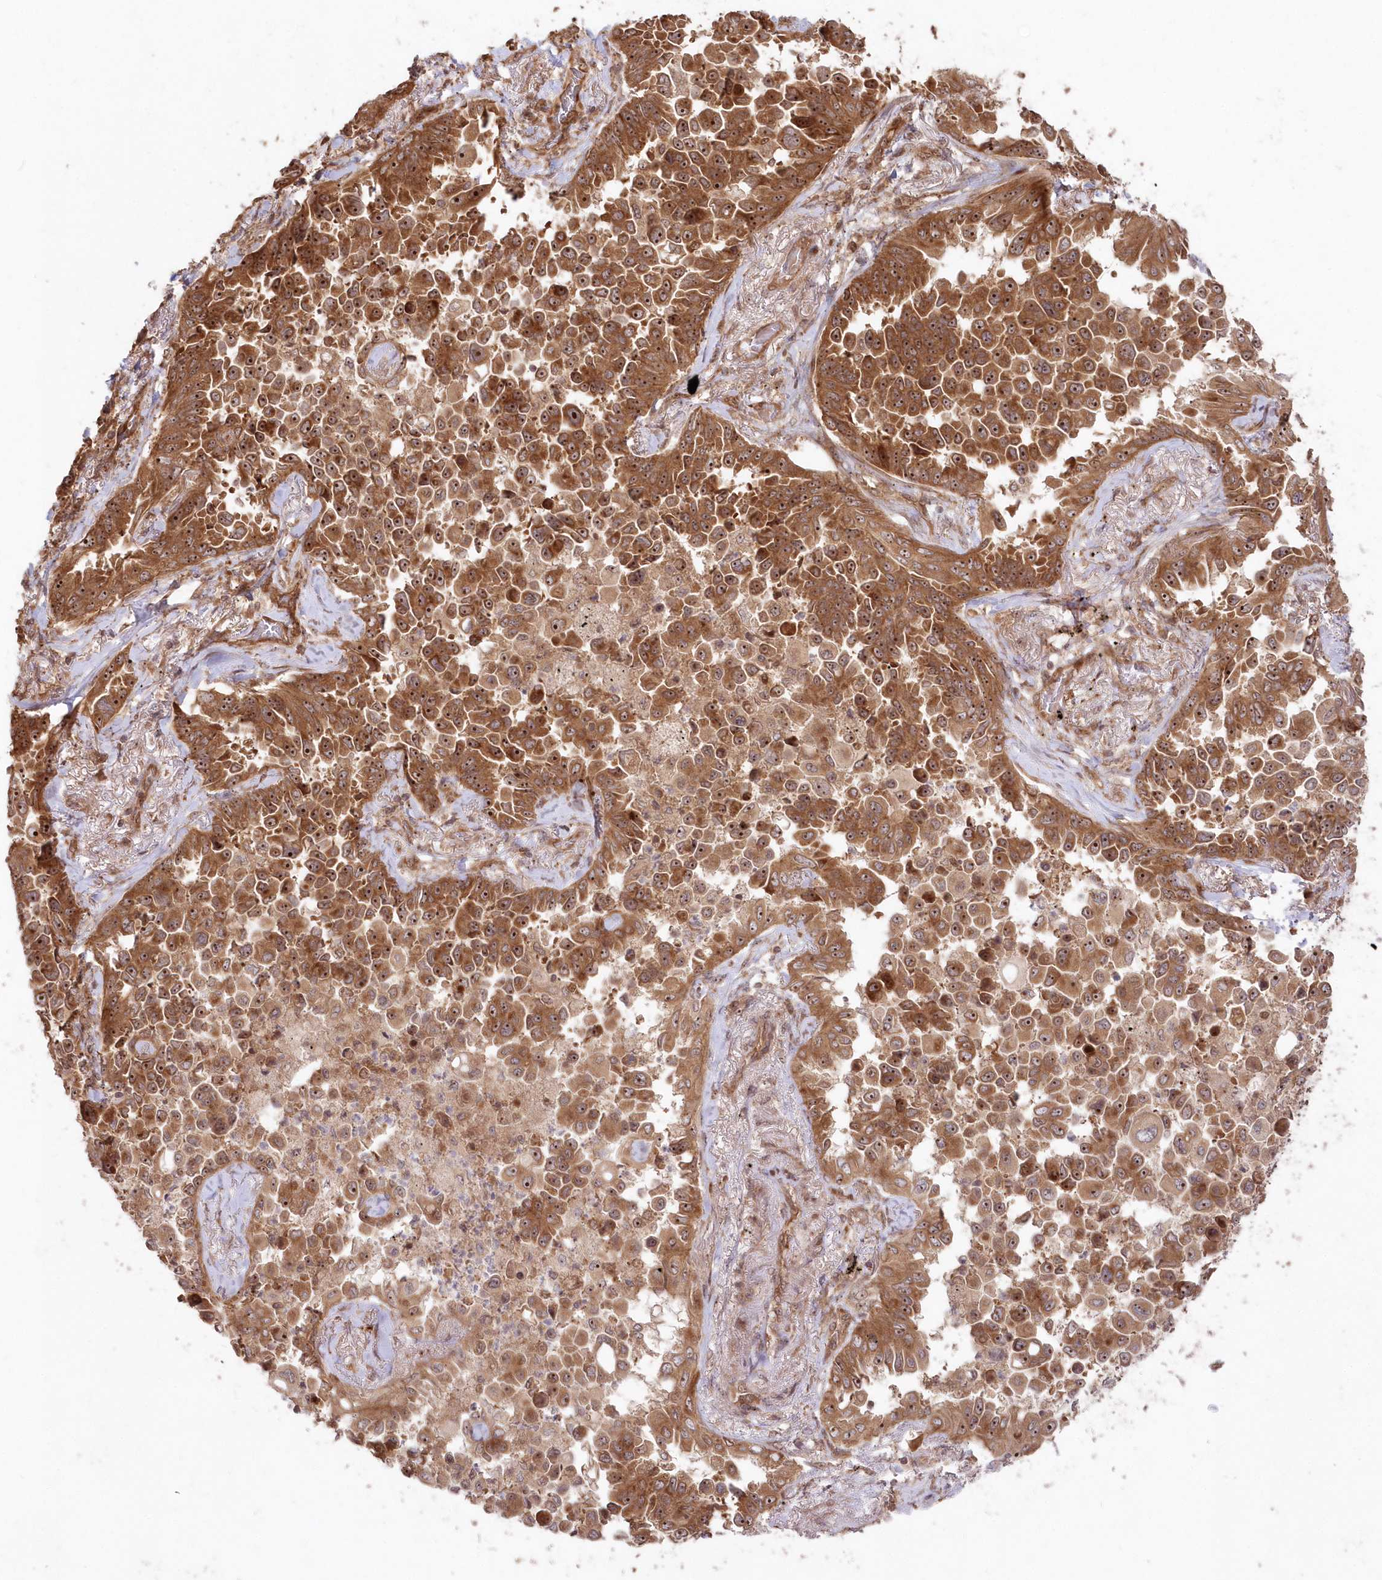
{"staining": {"intensity": "moderate", "quantity": ">75%", "location": "cytoplasmic/membranous,nuclear"}, "tissue": "lung cancer", "cell_type": "Tumor cells", "image_type": "cancer", "snomed": [{"axis": "morphology", "description": "Adenocarcinoma, NOS"}, {"axis": "topography", "description": "Lung"}], "caption": "A micrograph of adenocarcinoma (lung) stained for a protein displays moderate cytoplasmic/membranous and nuclear brown staining in tumor cells.", "gene": "SERINC1", "patient": {"sex": "female", "age": 67}}